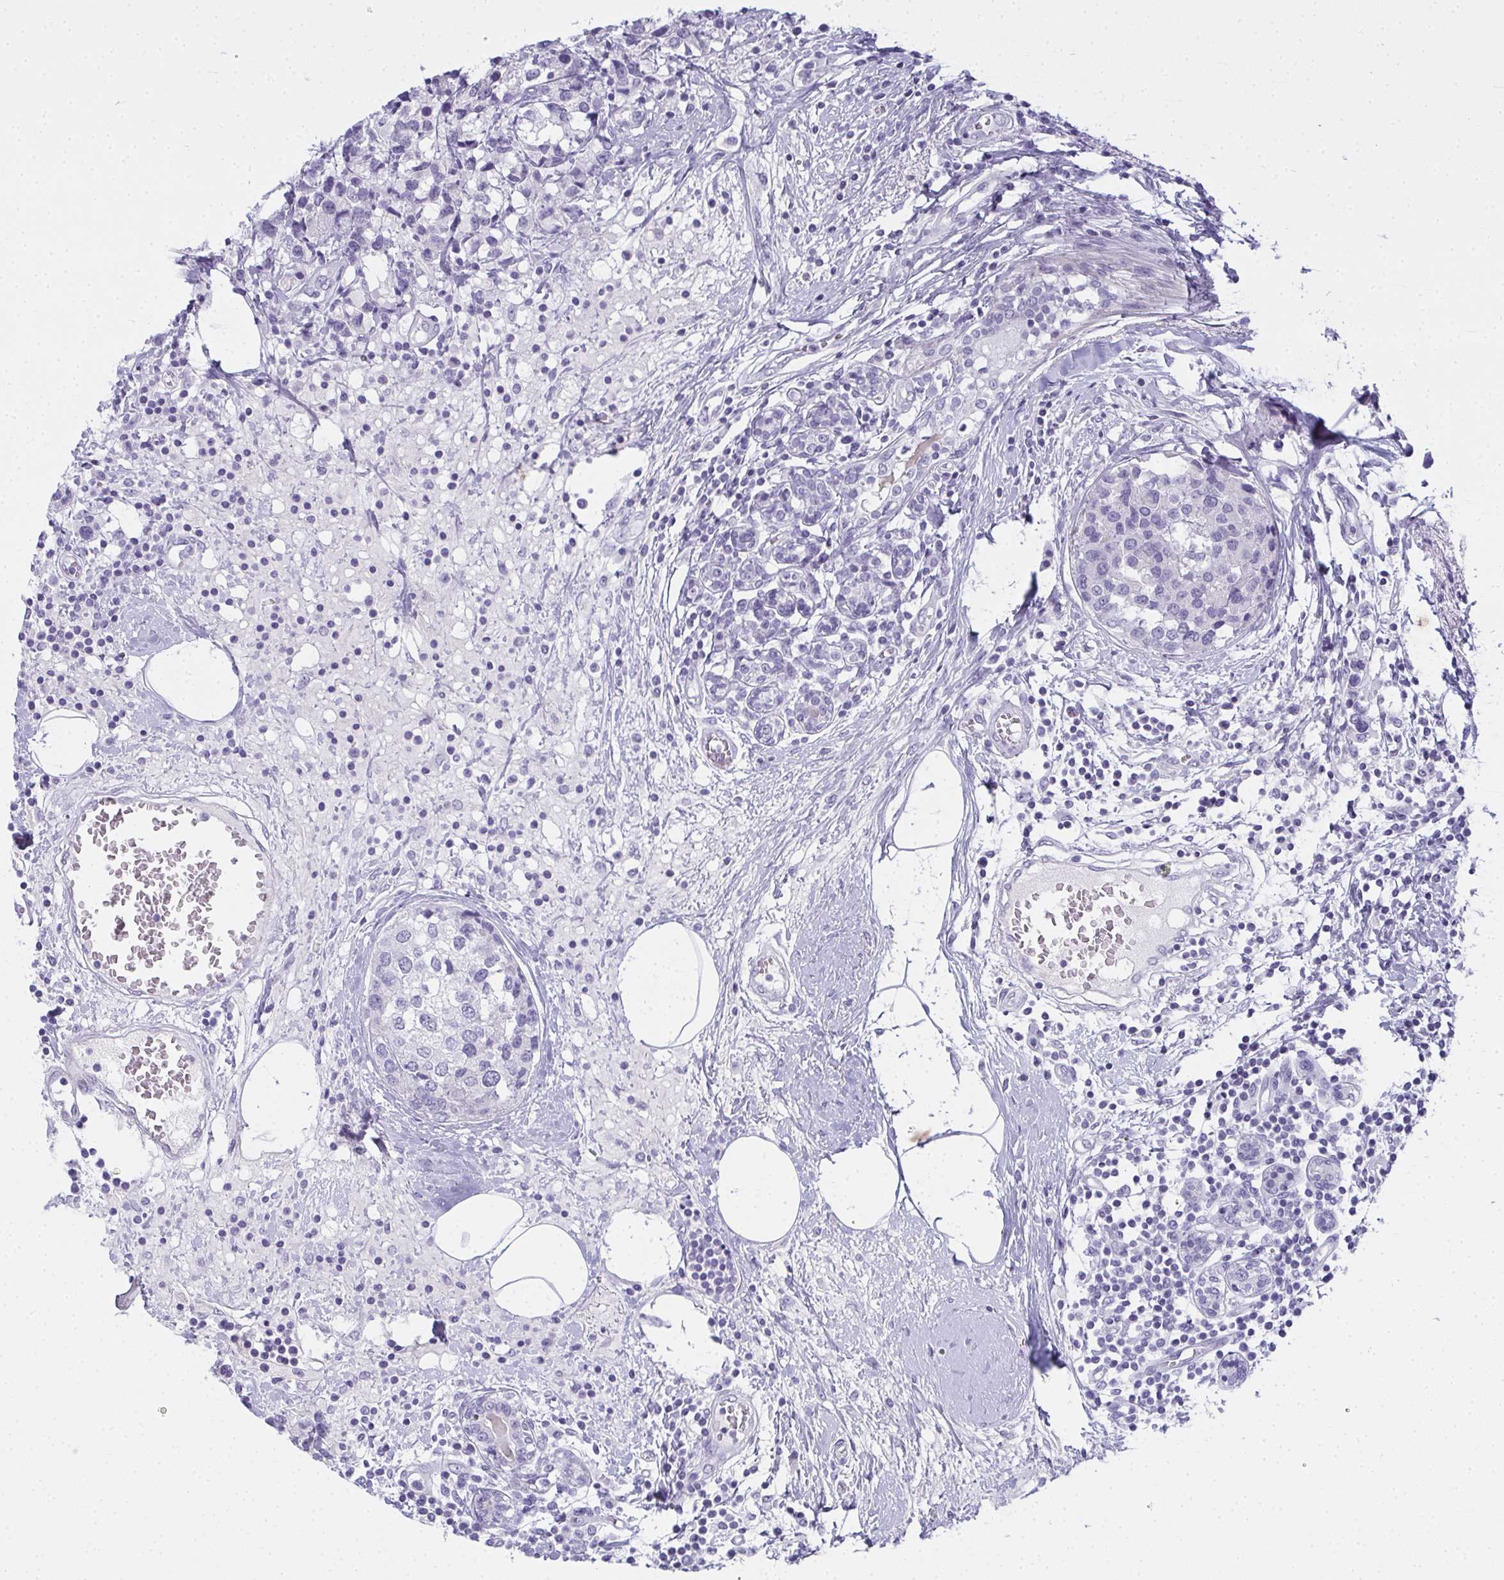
{"staining": {"intensity": "negative", "quantity": "none", "location": "none"}, "tissue": "breast cancer", "cell_type": "Tumor cells", "image_type": "cancer", "snomed": [{"axis": "morphology", "description": "Lobular carcinoma"}, {"axis": "topography", "description": "Breast"}], "caption": "Photomicrograph shows no protein positivity in tumor cells of lobular carcinoma (breast) tissue. (DAB immunohistochemistry, high magnification).", "gene": "SLC36A2", "patient": {"sex": "female", "age": 59}}